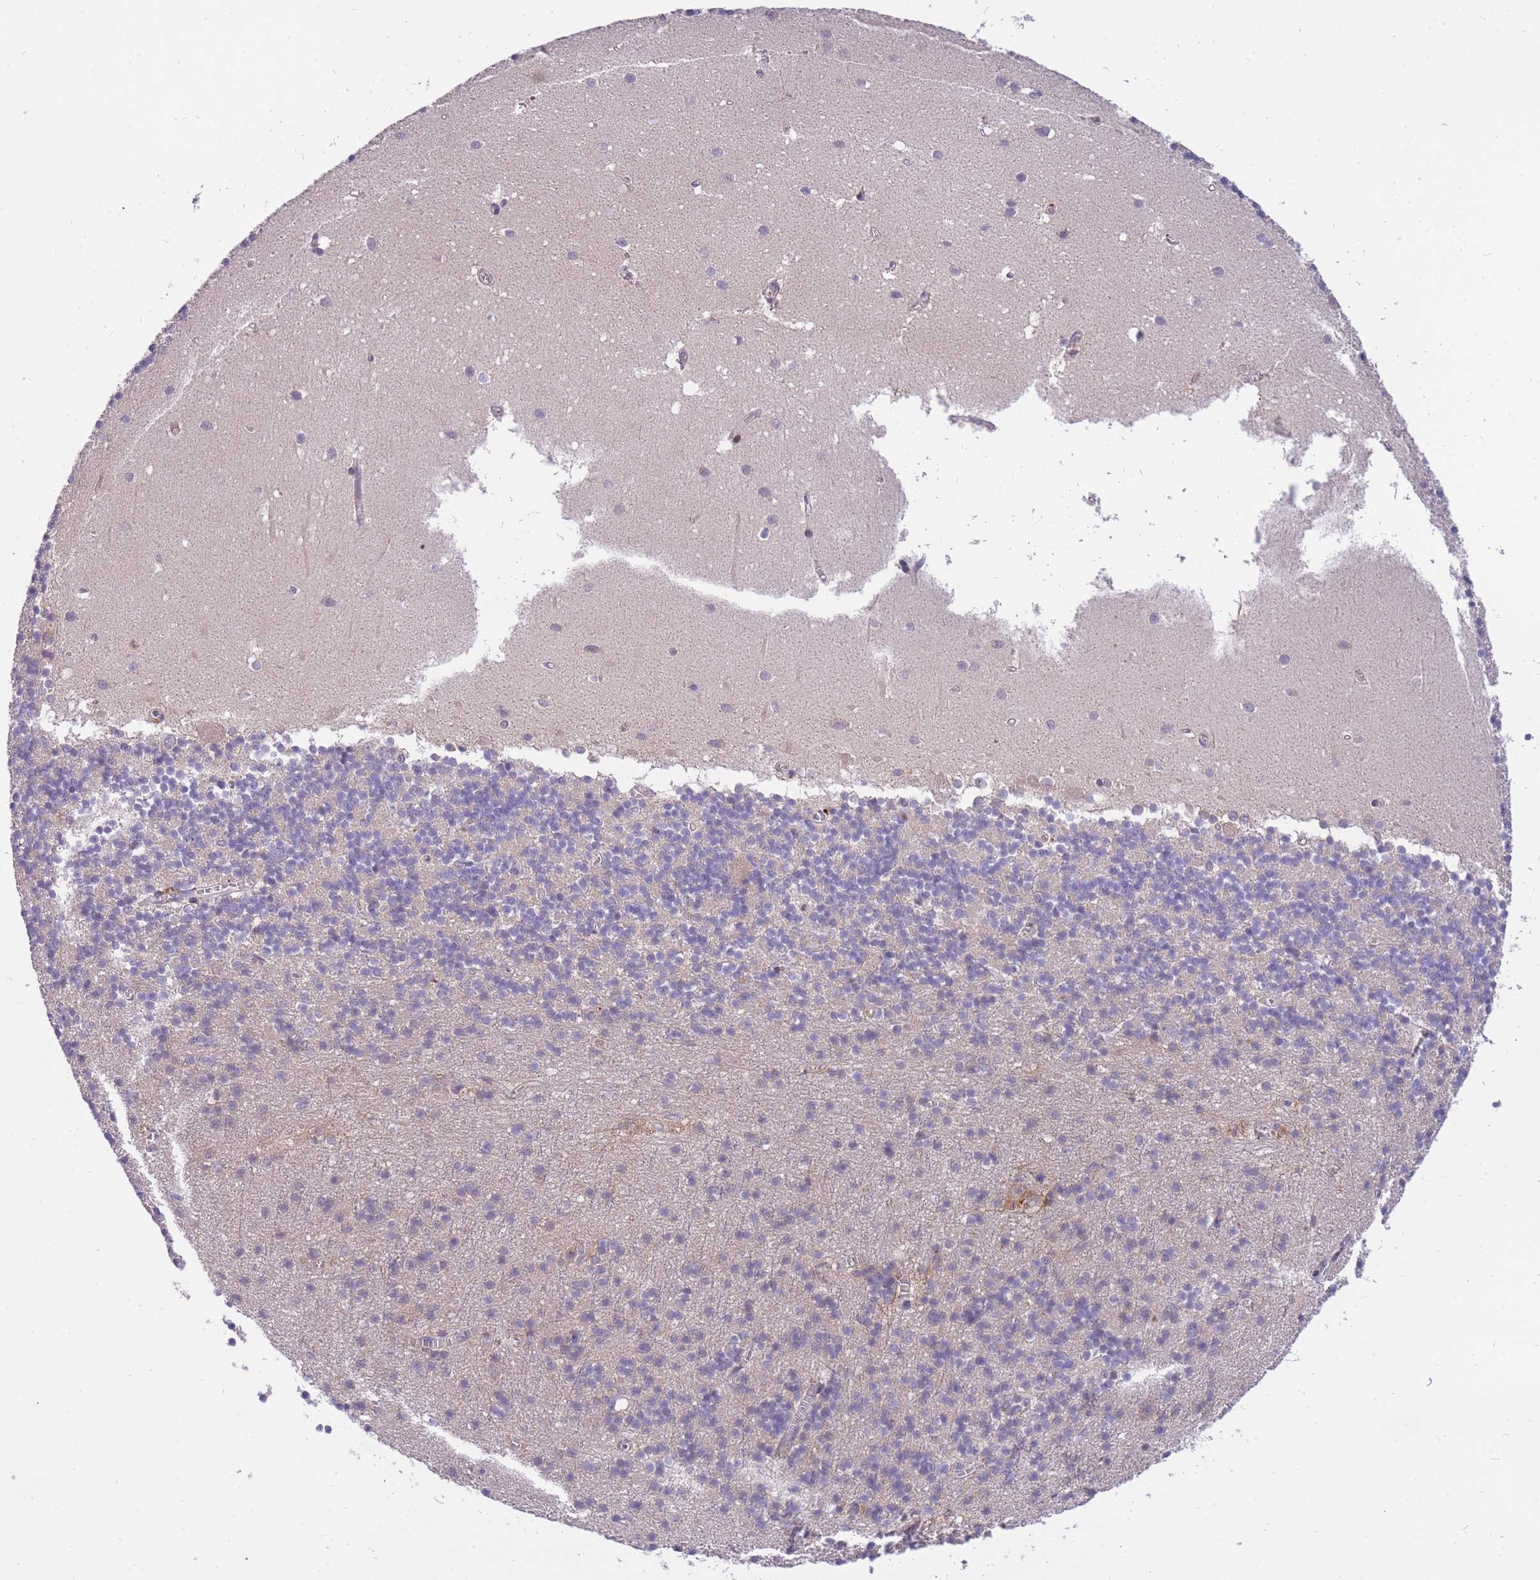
{"staining": {"intensity": "negative", "quantity": "none", "location": "none"}, "tissue": "cerebellum", "cell_type": "Cells in granular layer", "image_type": "normal", "snomed": [{"axis": "morphology", "description": "Normal tissue, NOS"}, {"axis": "topography", "description": "Cerebellum"}], "caption": "This is a histopathology image of IHC staining of unremarkable cerebellum, which shows no staining in cells in granular layer. Brightfield microscopy of immunohistochemistry (IHC) stained with DAB (brown) and hematoxylin (blue), captured at high magnification.", "gene": "CRYGN", "patient": {"sex": "male", "age": 54}}